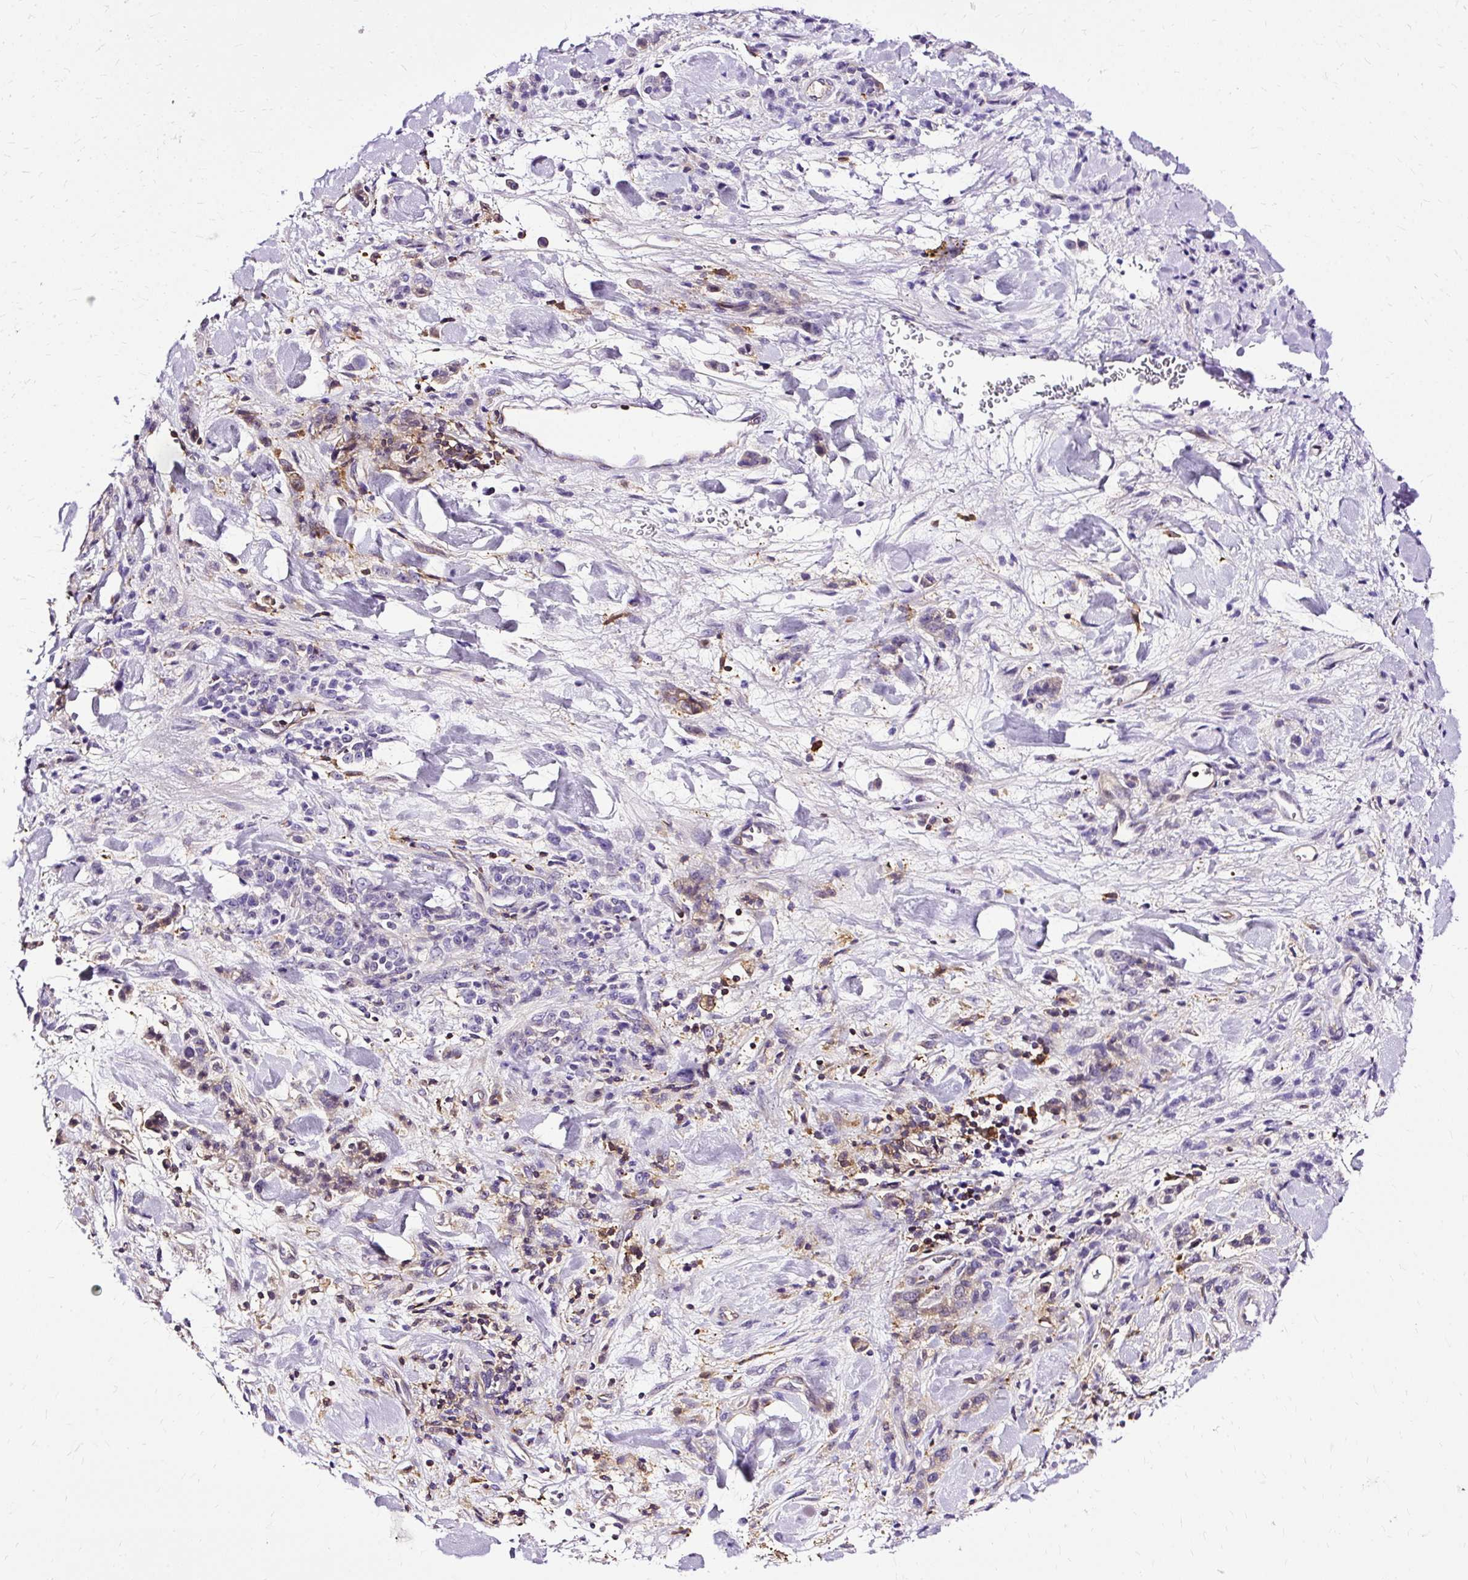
{"staining": {"intensity": "negative", "quantity": "none", "location": "none"}, "tissue": "stomach cancer", "cell_type": "Tumor cells", "image_type": "cancer", "snomed": [{"axis": "morphology", "description": "Normal tissue, NOS"}, {"axis": "morphology", "description": "Adenocarcinoma, NOS"}, {"axis": "topography", "description": "Stomach"}], "caption": "IHC of human stomach cancer displays no staining in tumor cells.", "gene": "TWF2", "patient": {"sex": "male", "age": 82}}